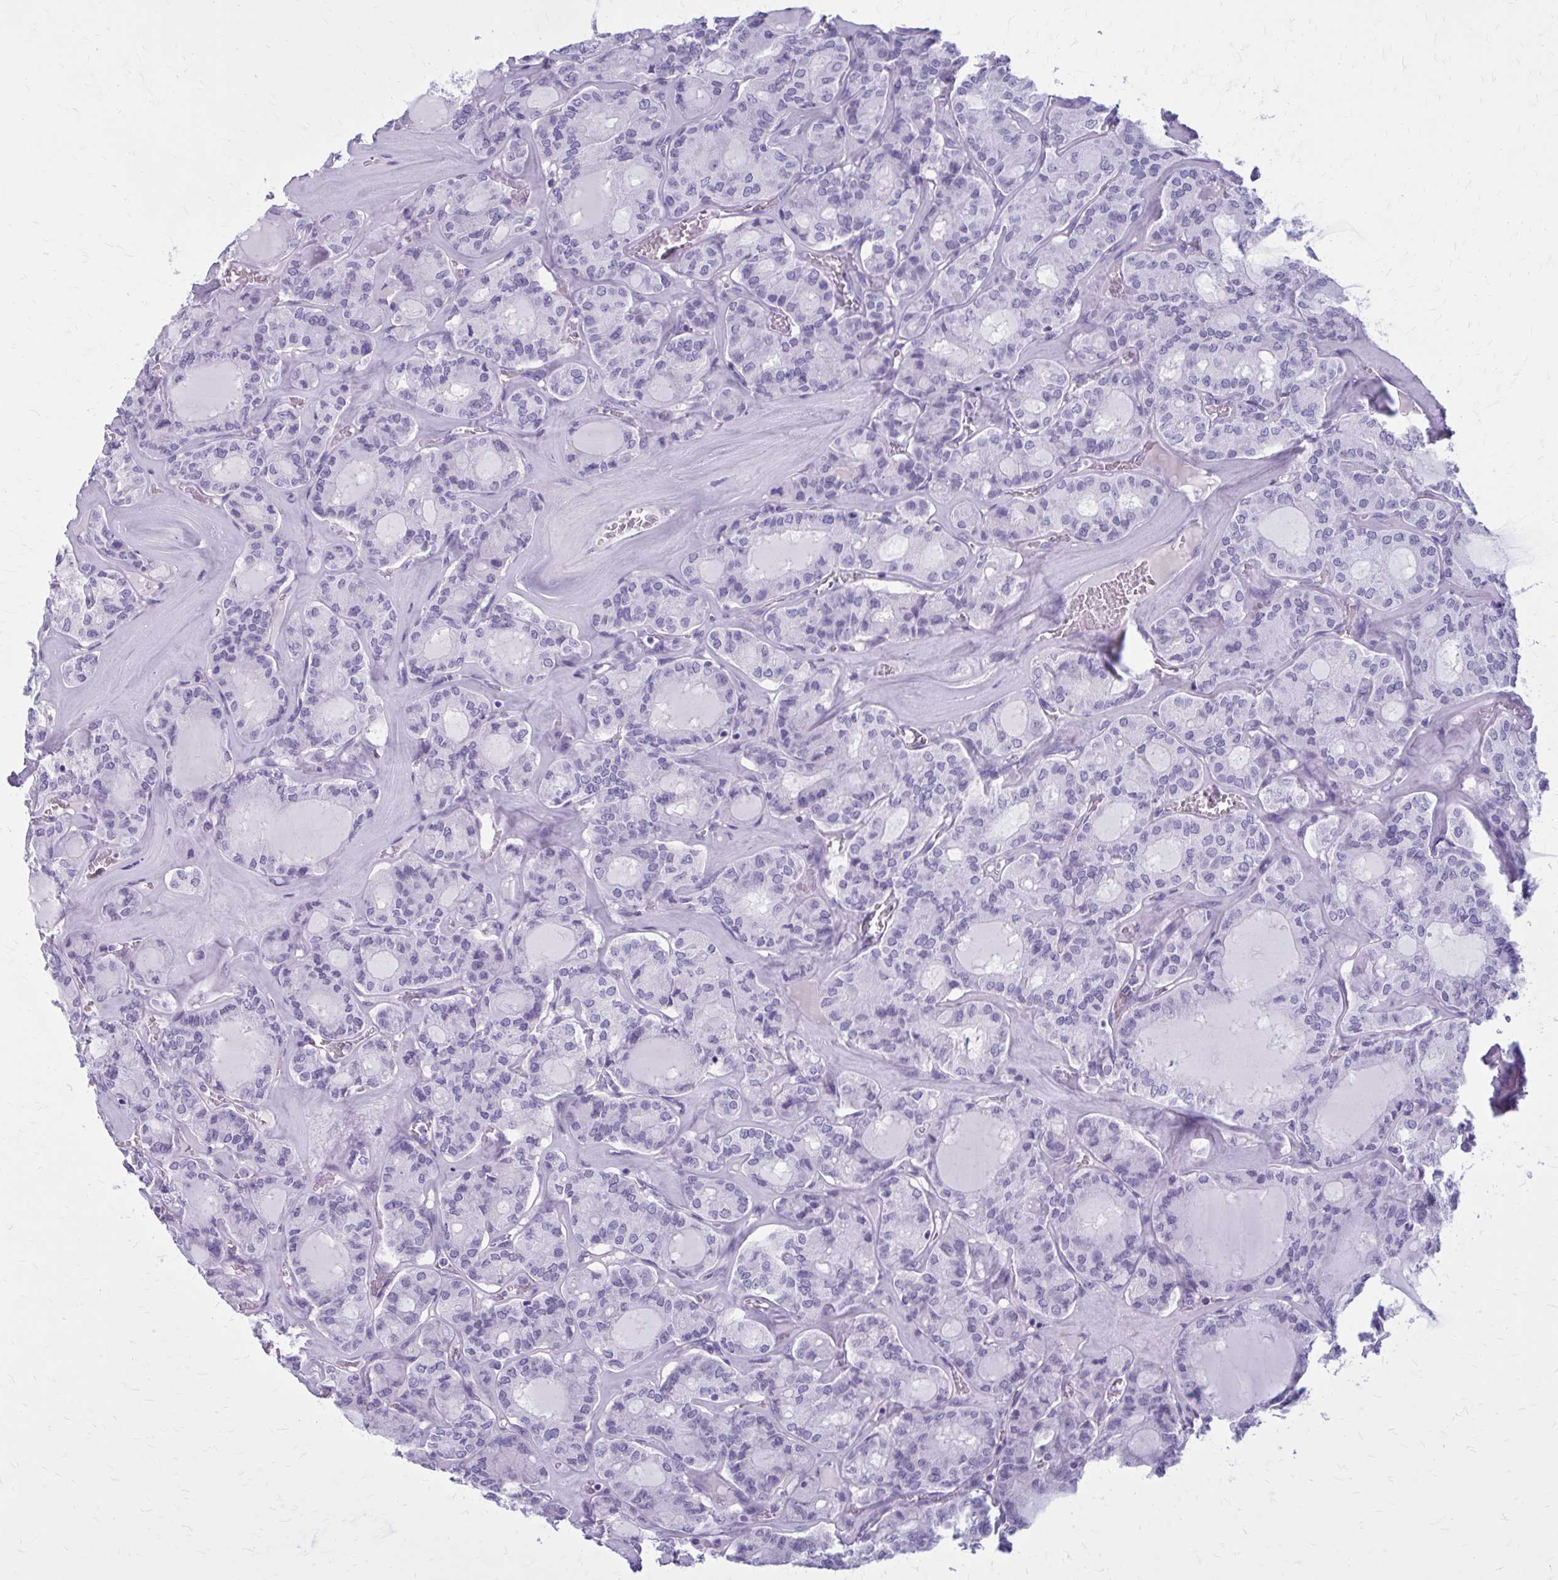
{"staining": {"intensity": "negative", "quantity": "none", "location": "none"}, "tissue": "thyroid cancer", "cell_type": "Tumor cells", "image_type": "cancer", "snomed": [{"axis": "morphology", "description": "Papillary adenocarcinoma, NOS"}, {"axis": "topography", "description": "Thyroid gland"}], "caption": "This image is of thyroid cancer (papillary adenocarcinoma) stained with immunohistochemistry (IHC) to label a protein in brown with the nuclei are counter-stained blue. There is no expression in tumor cells.", "gene": "ZDHHC7", "patient": {"sex": "male", "age": 87}}